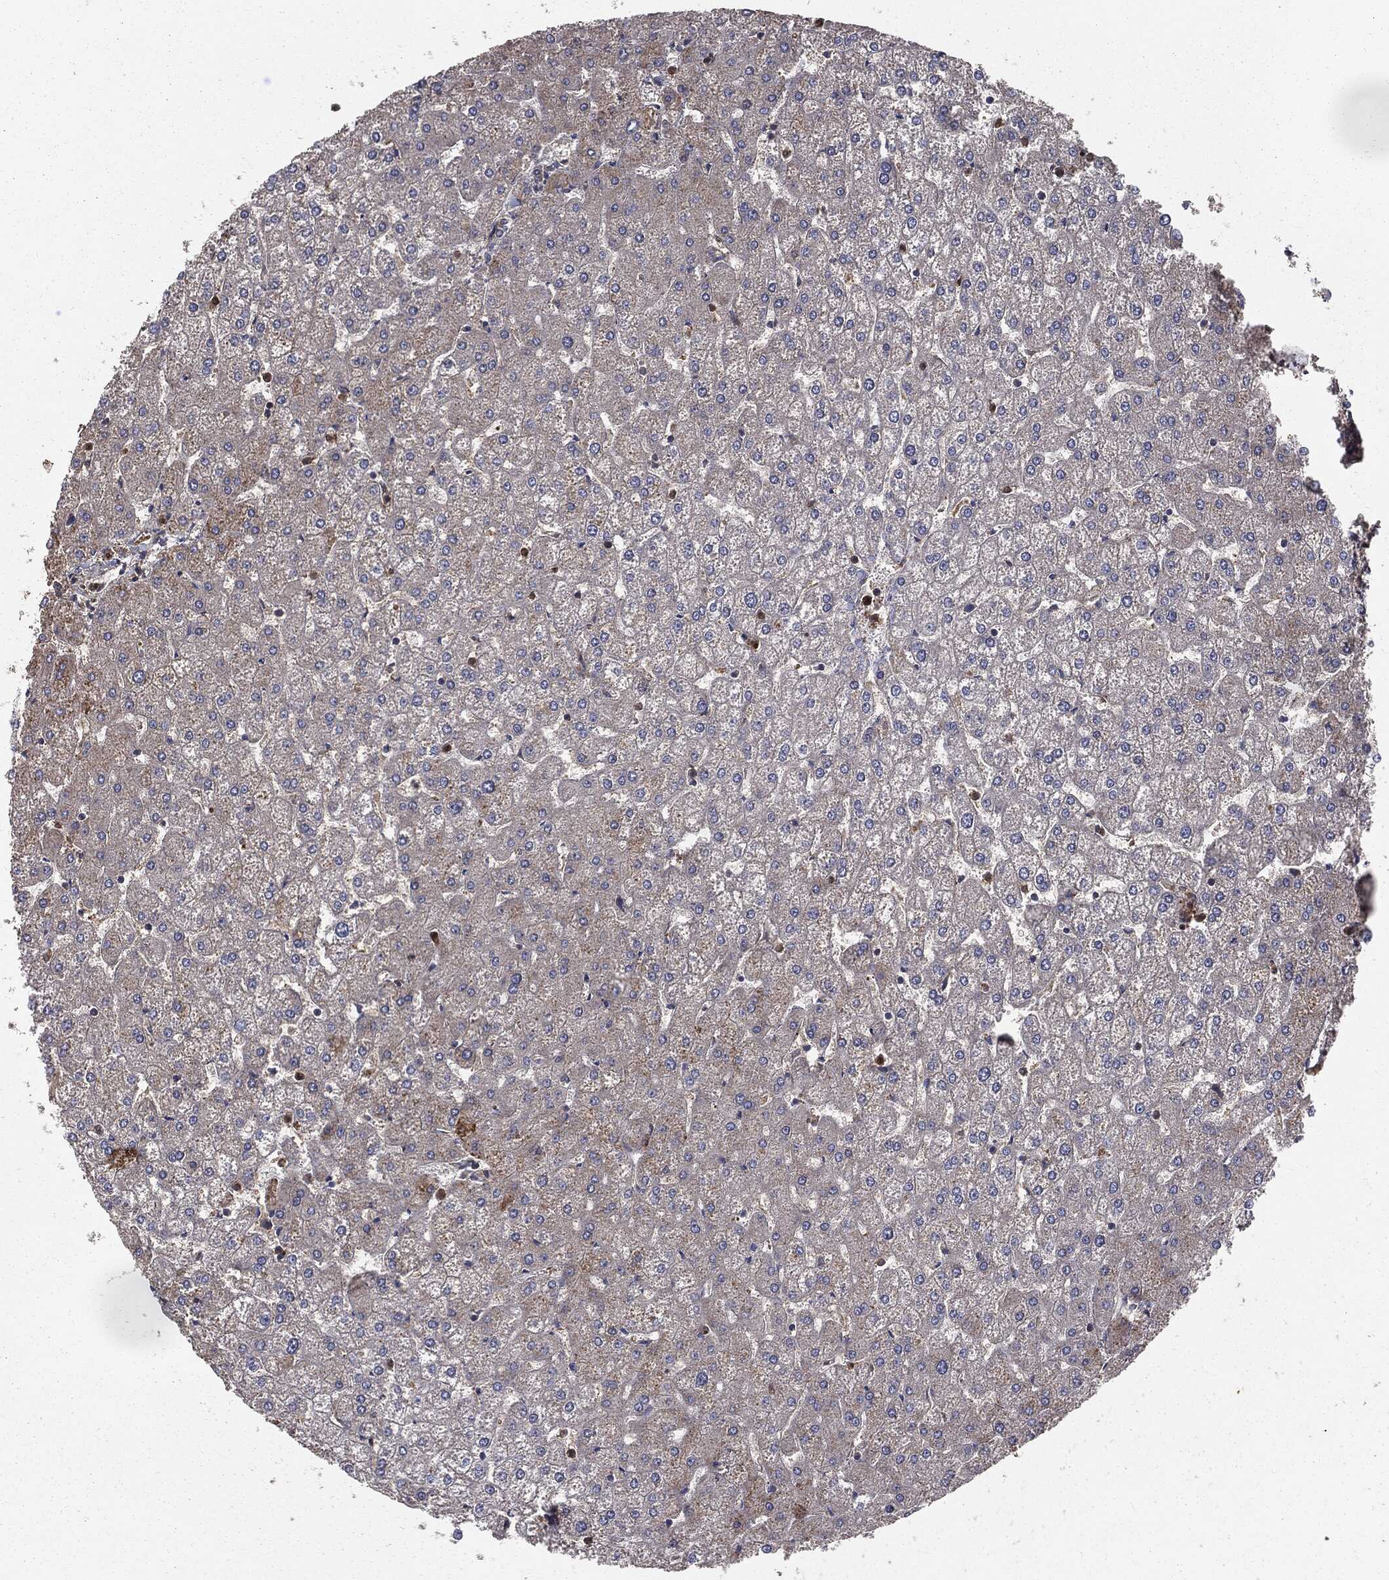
{"staining": {"intensity": "moderate", "quantity": ">75%", "location": "cytoplasmic/membranous"}, "tissue": "liver", "cell_type": "Cholangiocytes", "image_type": "normal", "snomed": [{"axis": "morphology", "description": "Normal tissue, NOS"}, {"axis": "topography", "description": "Liver"}], "caption": "Immunohistochemical staining of normal human liver displays medium levels of moderate cytoplasmic/membranous staining in approximately >75% of cholangiocytes.", "gene": "GNB5", "patient": {"sex": "female", "age": 32}}